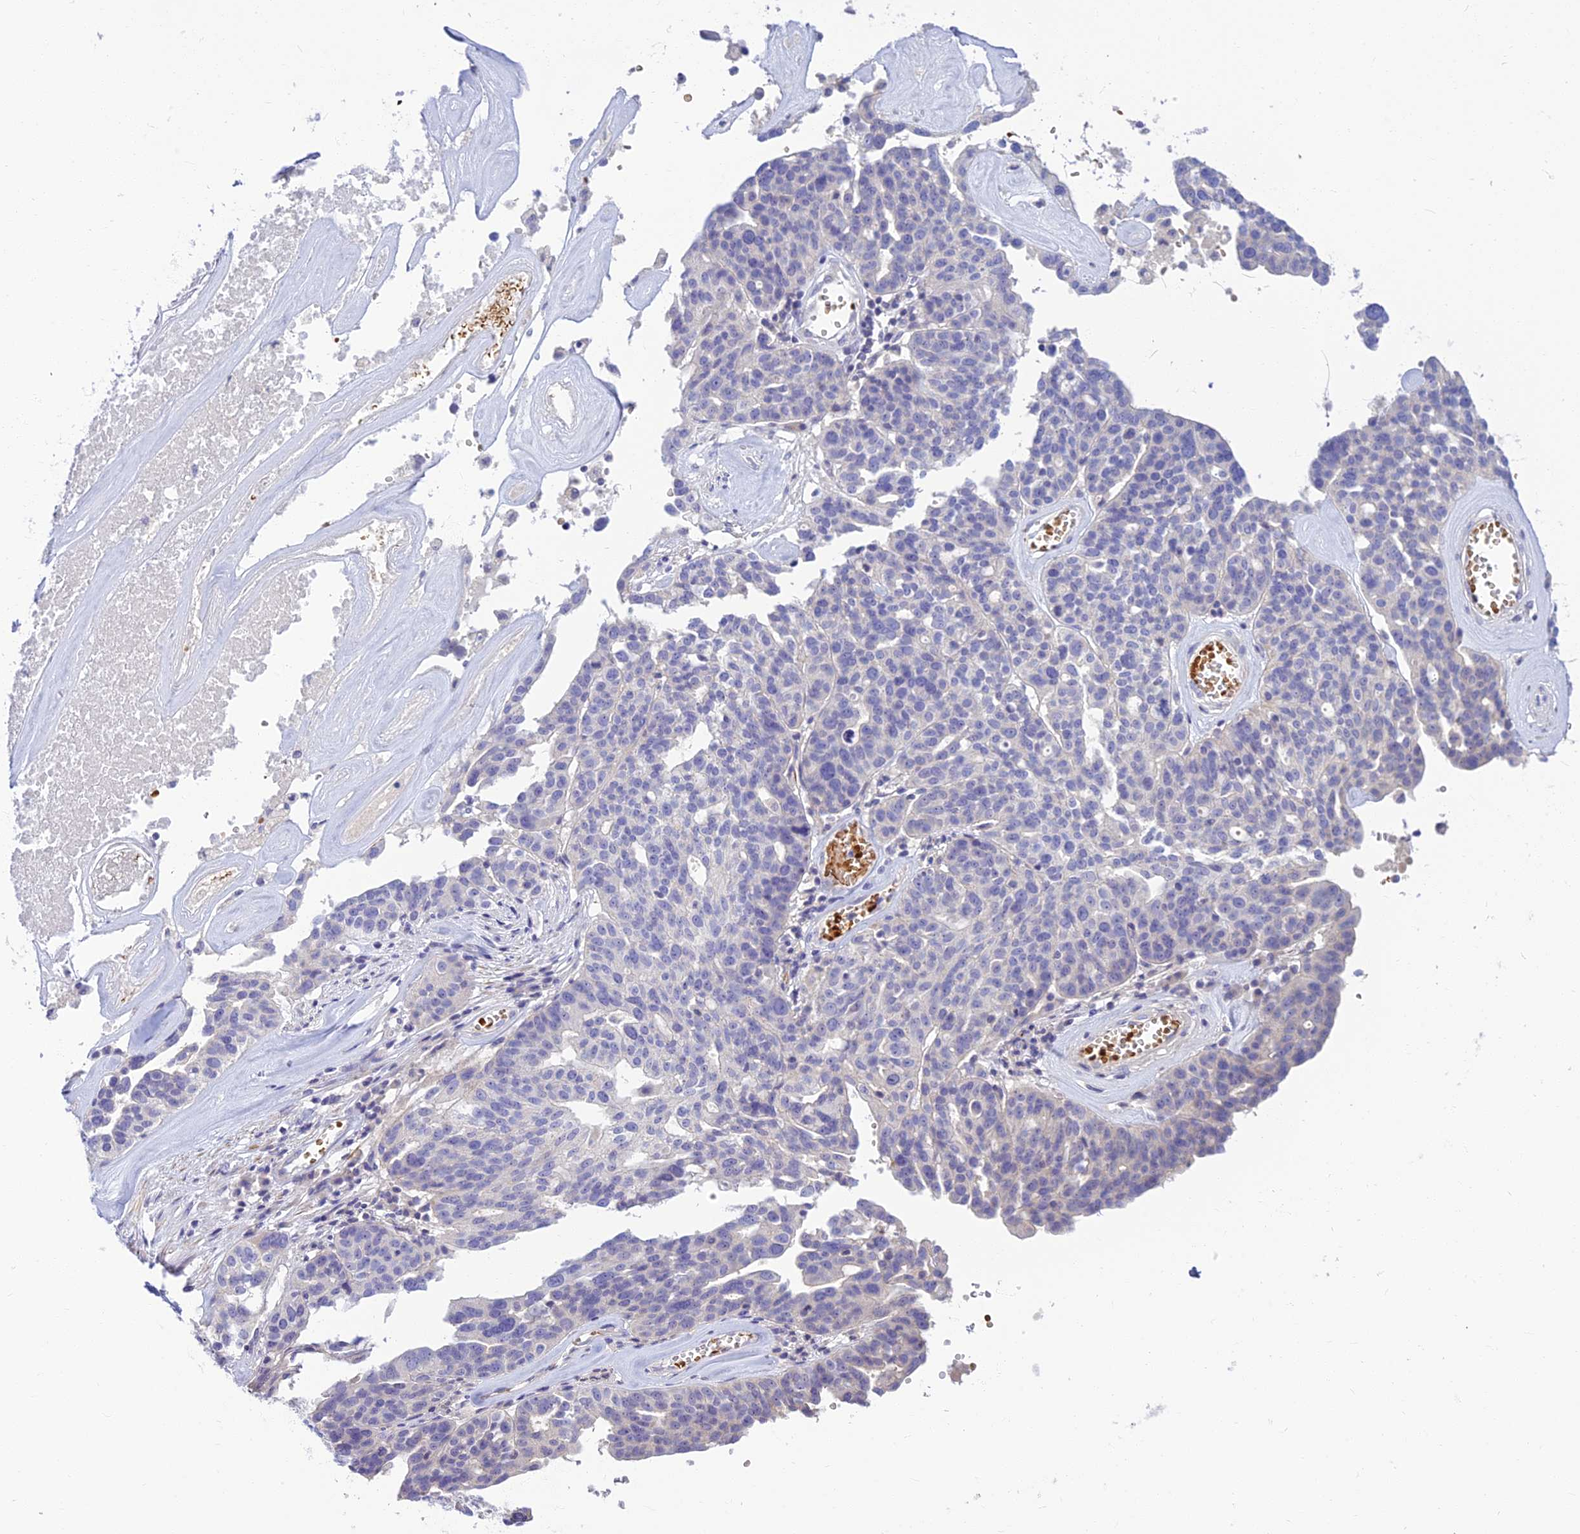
{"staining": {"intensity": "negative", "quantity": "none", "location": "none"}, "tissue": "ovarian cancer", "cell_type": "Tumor cells", "image_type": "cancer", "snomed": [{"axis": "morphology", "description": "Cystadenocarcinoma, serous, NOS"}, {"axis": "topography", "description": "Ovary"}], "caption": "Tumor cells show no significant staining in ovarian cancer (serous cystadenocarcinoma).", "gene": "CLIP4", "patient": {"sex": "female", "age": 59}}